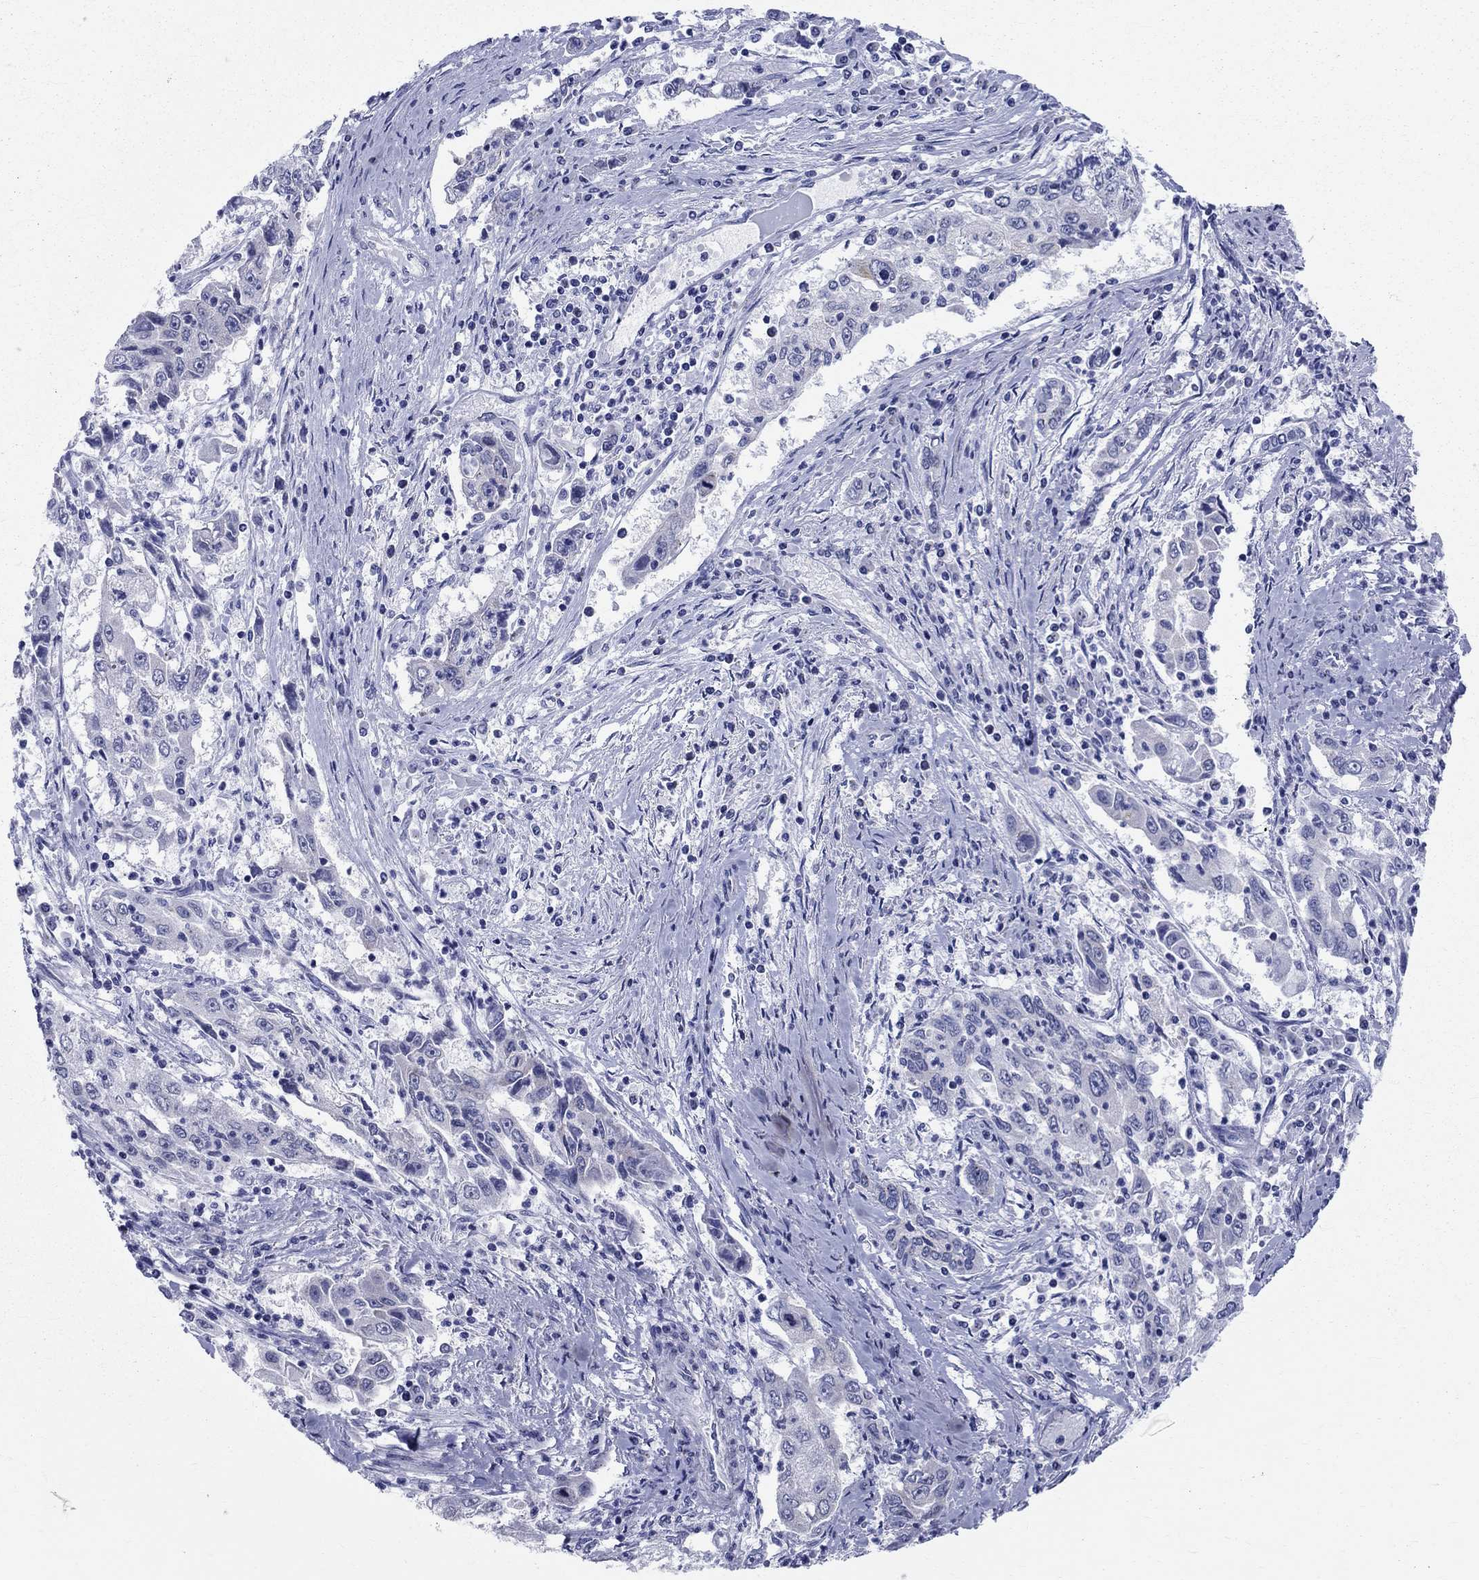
{"staining": {"intensity": "negative", "quantity": "none", "location": "none"}, "tissue": "cervical cancer", "cell_type": "Tumor cells", "image_type": "cancer", "snomed": [{"axis": "morphology", "description": "Squamous cell carcinoma, NOS"}, {"axis": "topography", "description": "Cervix"}], "caption": "IHC image of human squamous cell carcinoma (cervical) stained for a protein (brown), which exhibits no positivity in tumor cells. The staining is performed using DAB brown chromogen with nuclei counter-stained in using hematoxylin.", "gene": "CEP43", "patient": {"sex": "female", "age": 36}}